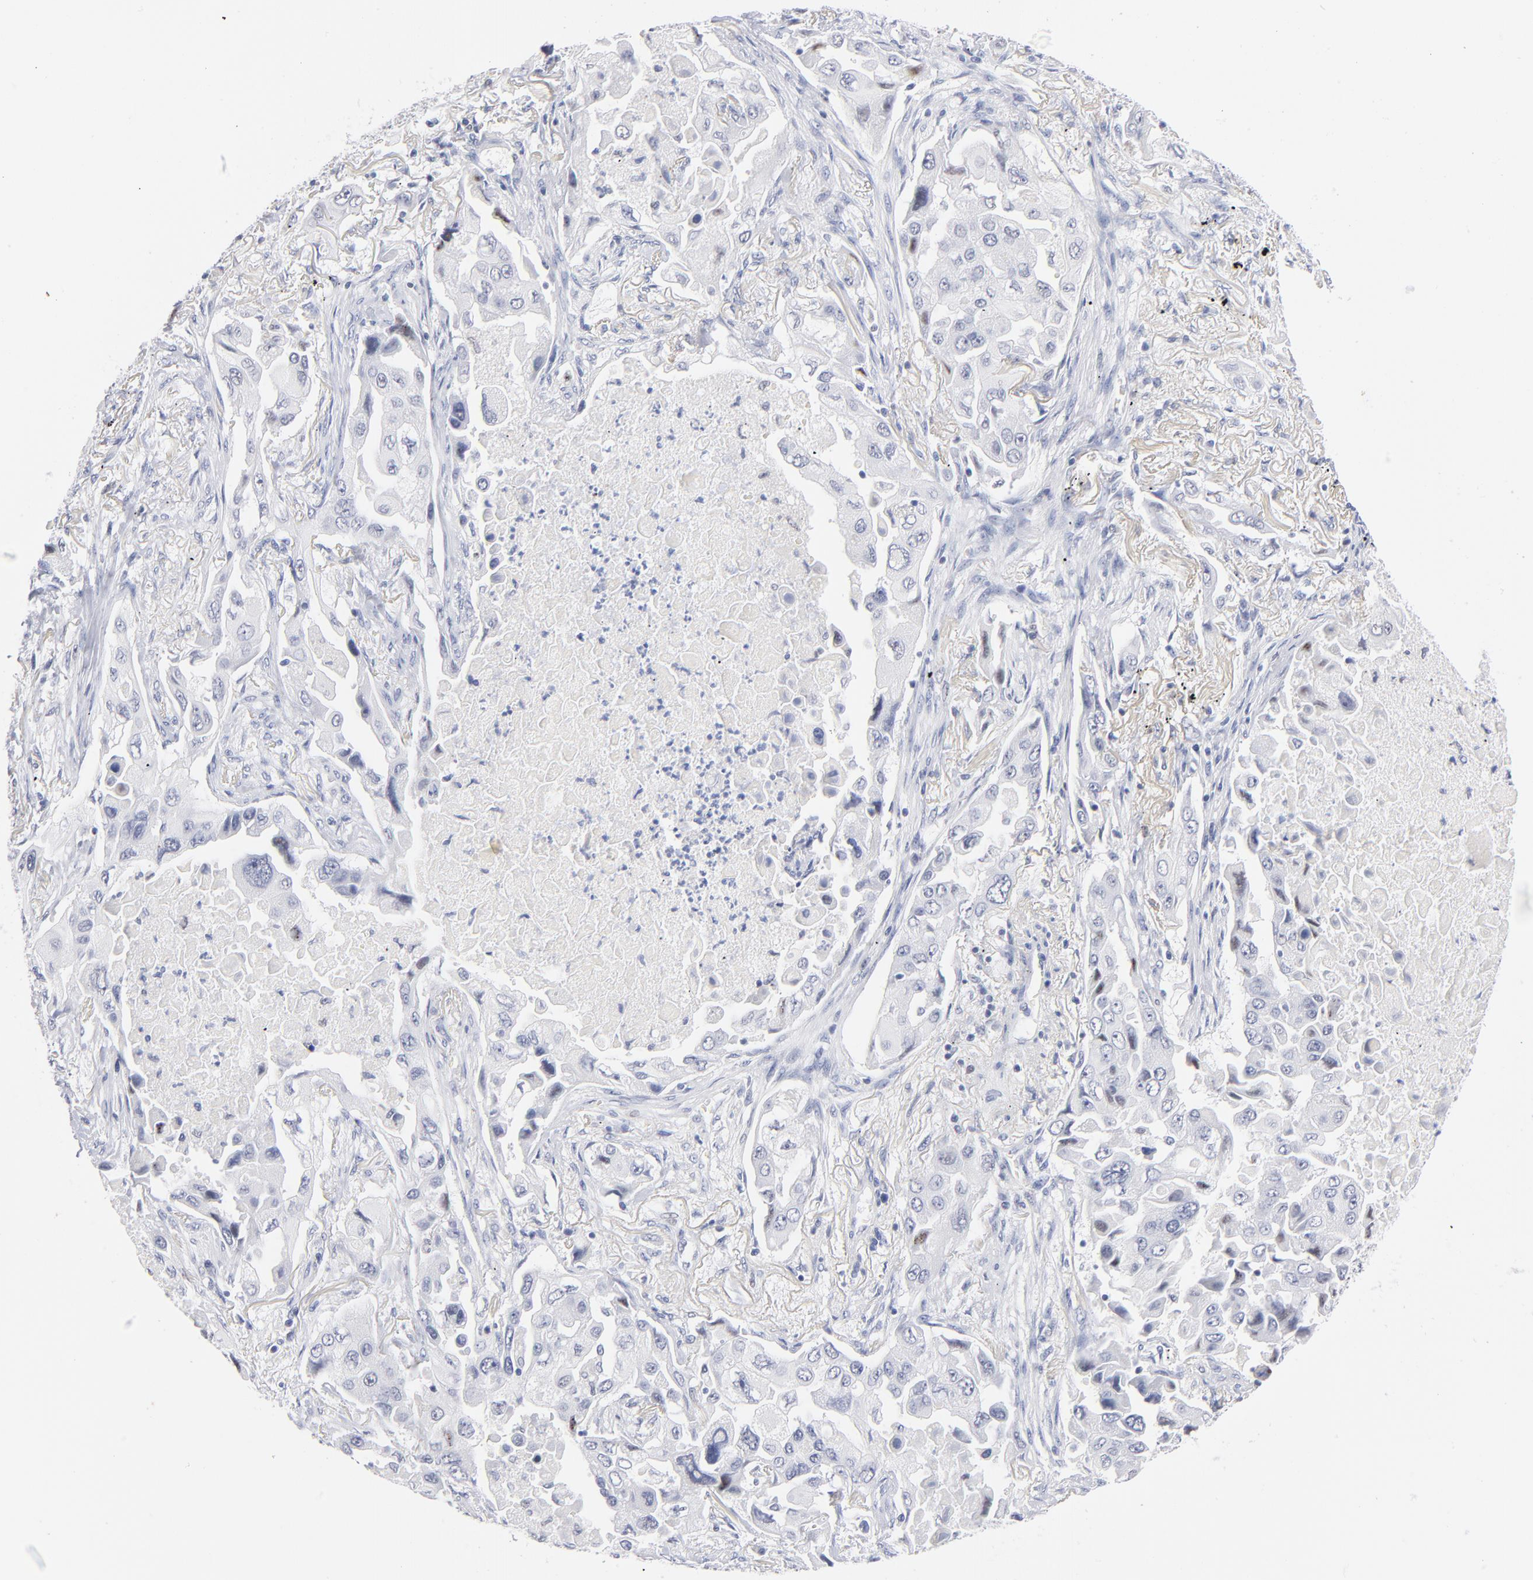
{"staining": {"intensity": "negative", "quantity": "none", "location": "none"}, "tissue": "lung cancer", "cell_type": "Tumor cells", "image_type": "cancer", "snomed": [{"axis": "morphology", "description": "Adenocarcinoma, NOS"}, {"axis": "topography", "description": "Lung"}], "caption": "This is a micrograph of IHC staining of lung adenocarcinoma, which shows no positivity in tumor cells.", "gene": "KHNYN", "patient": {"sex": "female", "age": 65}}